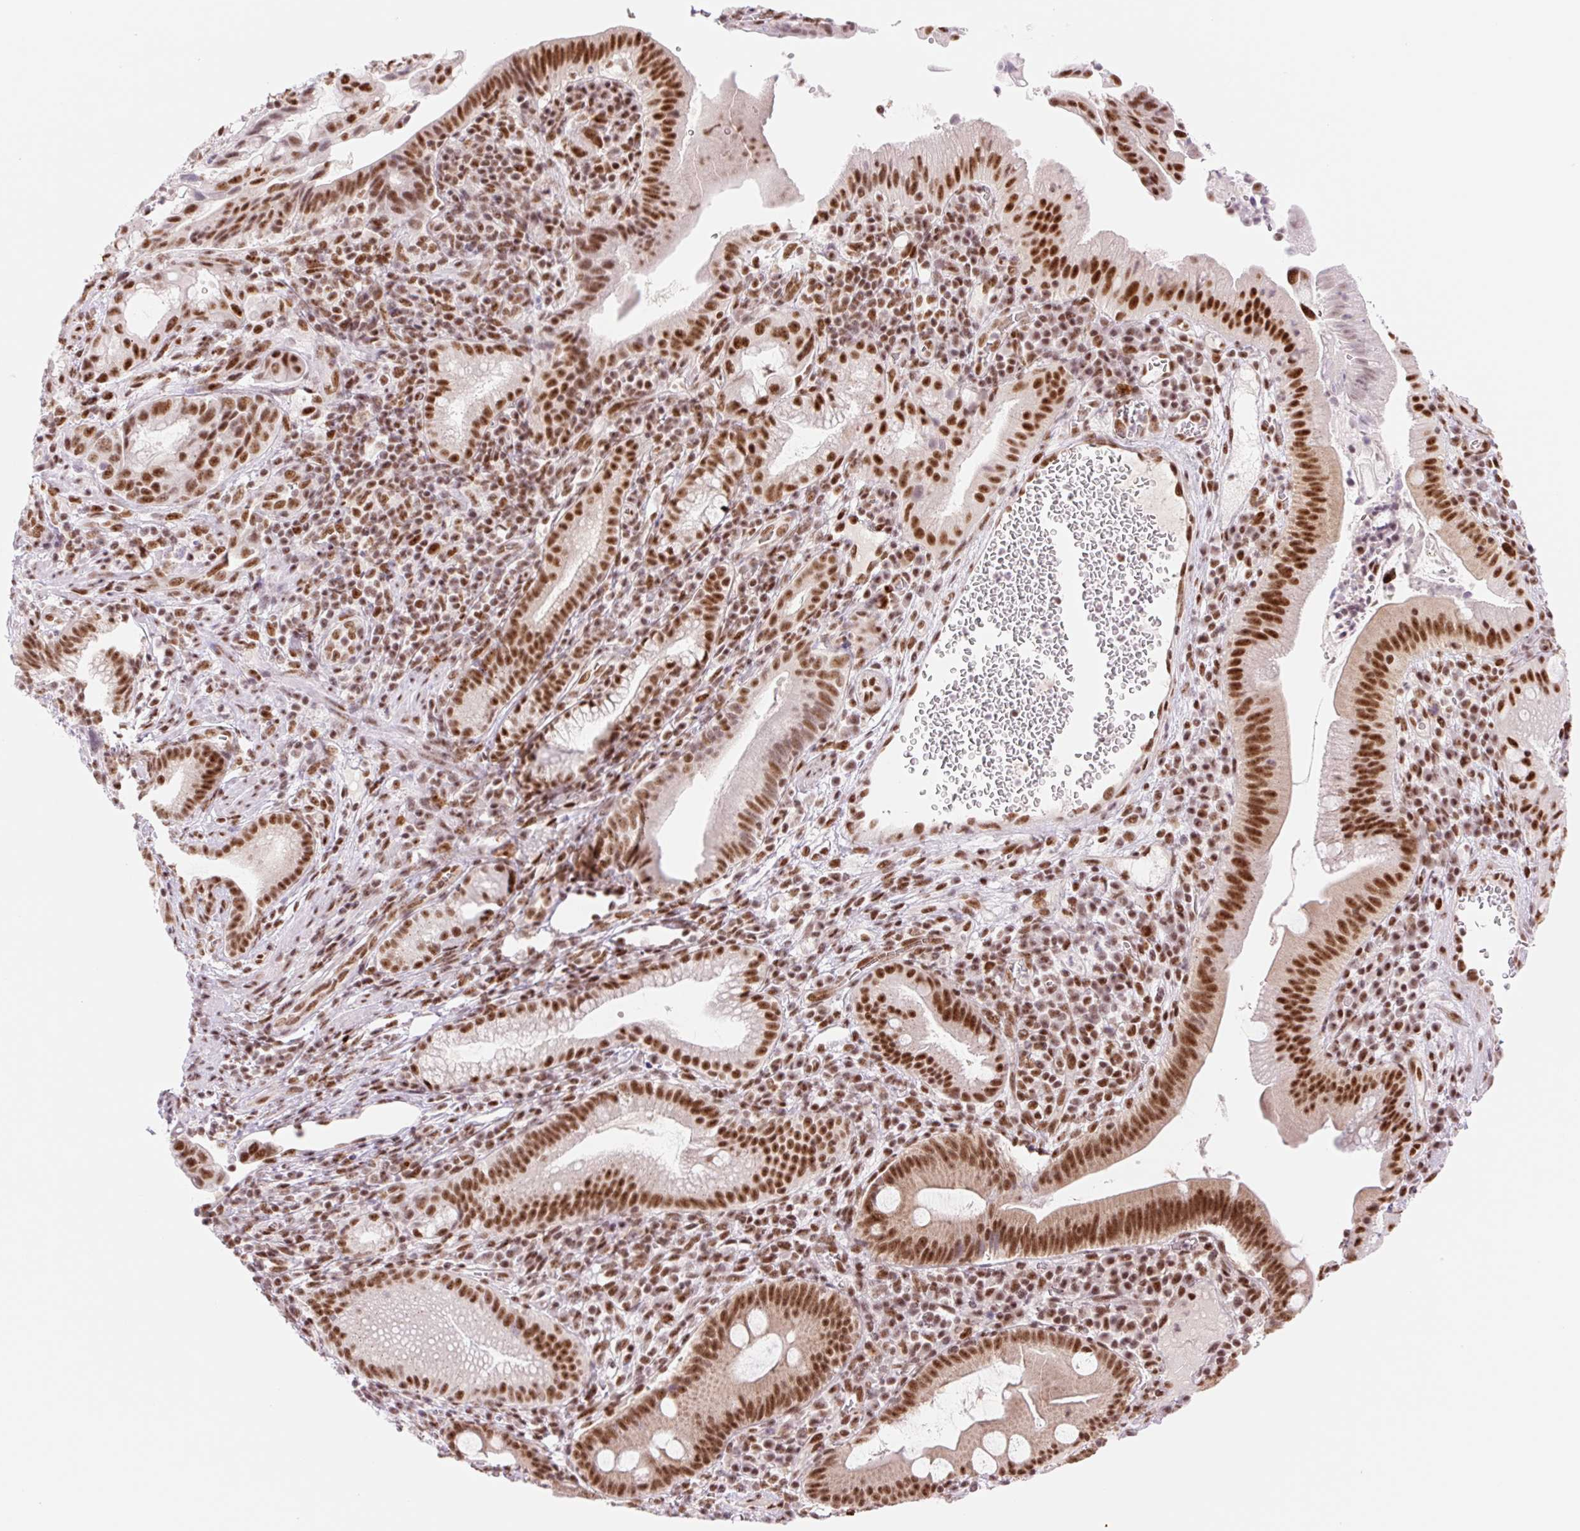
{"staining": {"intensity": "strong", "quantity": ">75%", "location": "nuclear"}, "tissue": "pancreatic cancer", "cell_type": "Tumor cells", "image_type": "cancer", "snomed": [{"axis": "morphology", "description": "Adenocarcinoma, NOS"}, {"axis": "topography", "description": "Pancreas"}], "caption": "Immunohistochemistry (IHC) histopathology image of adenocarcinoma (pancreatic) stained for a protein (brown), which shows high levels of strong nuclear staining in approximately >75% of tumor cells.", "gene": "PRDM11", "patient": {"sex": "male", "age": 68}}